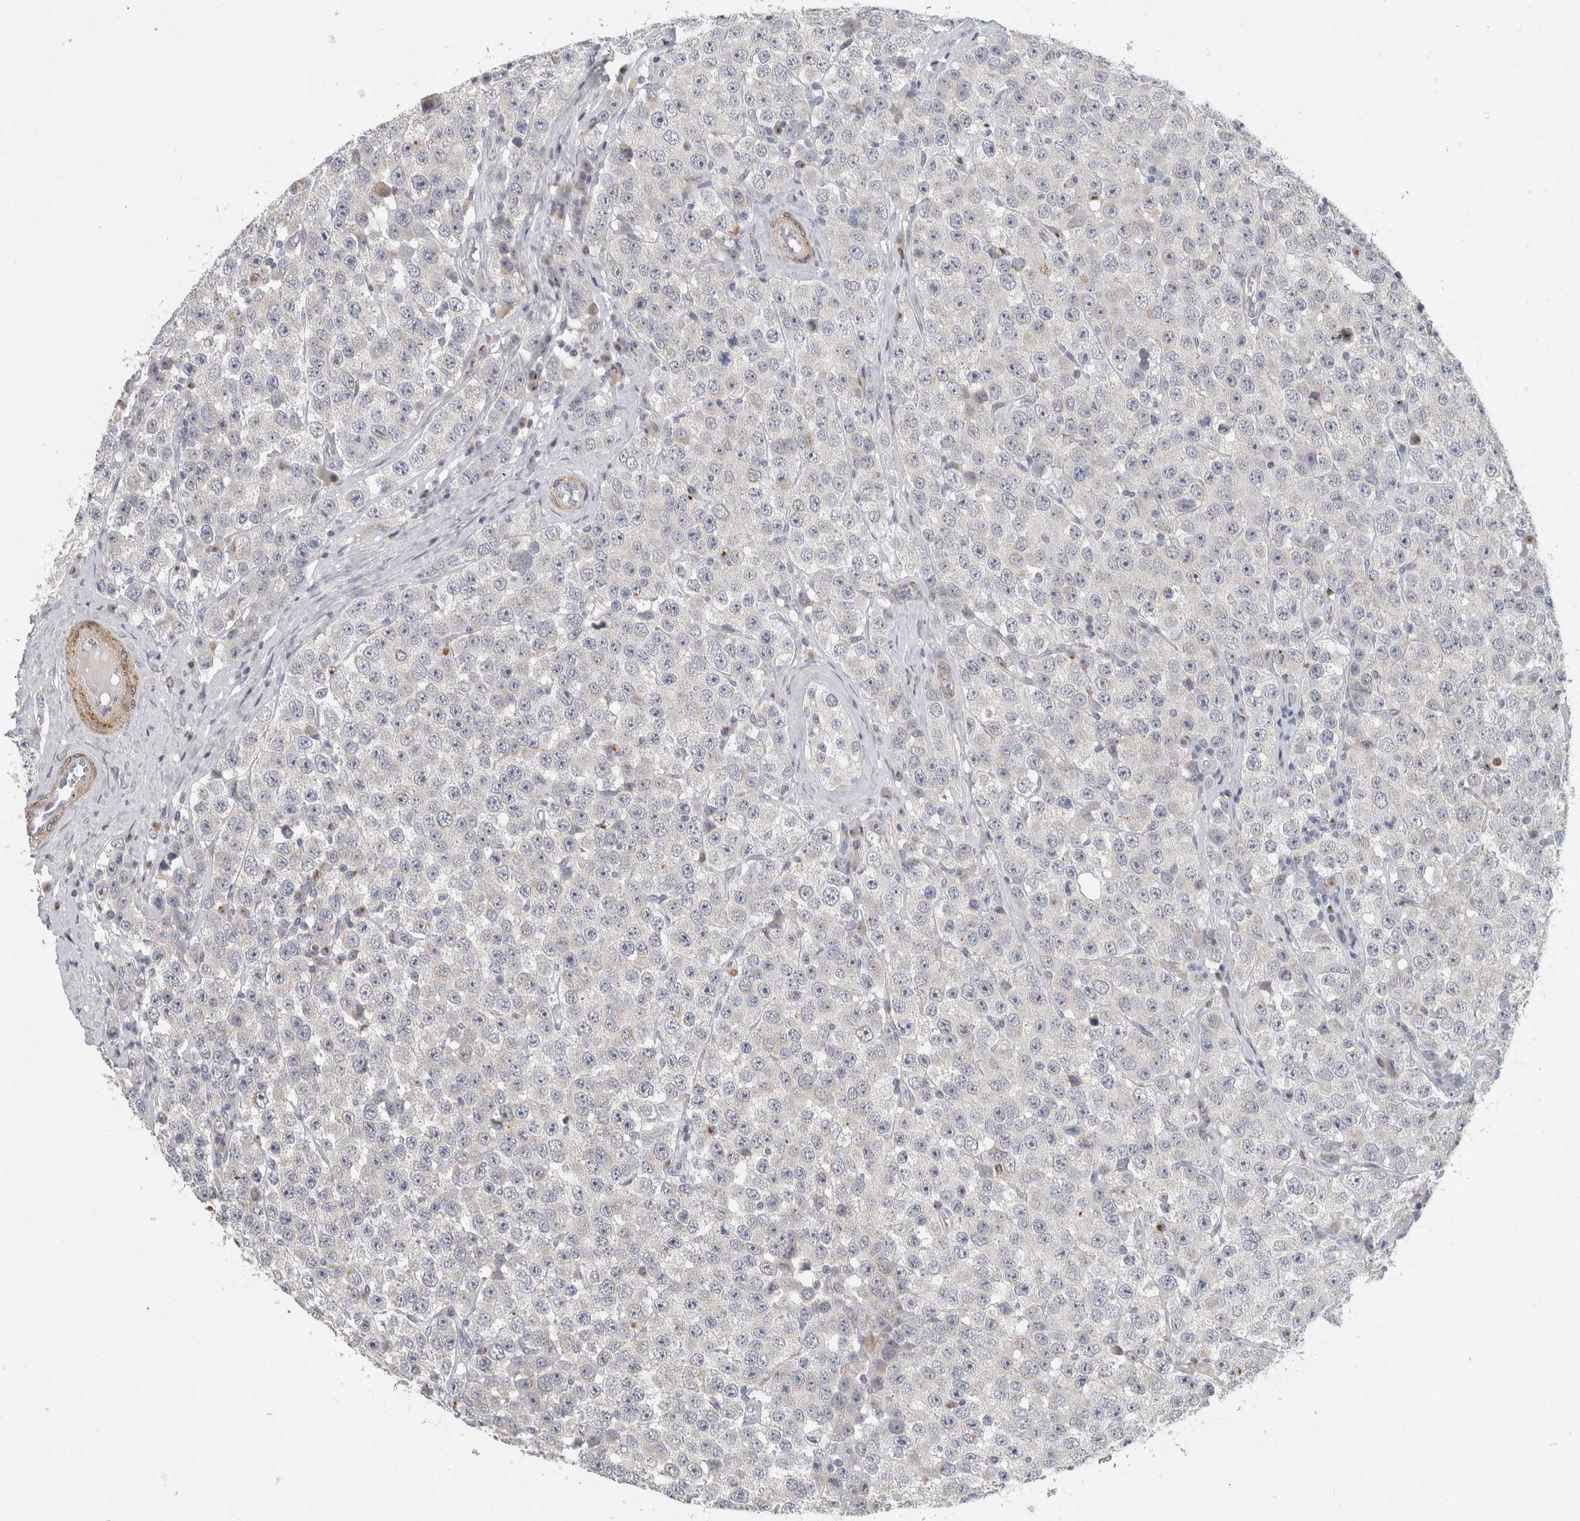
{"staining": {"intensity": "negative", "quantity": "none", "location": "none"}, "tissue": "testis cancer", "cell_type": "Tumor cells", "image_type": "cancer", "snomed": [{"axis": "morphology", "description": "Seminoma, NOS"}, {"axis": "morphology", "description": "Carcinoma, Embryonal, NOS"}, {"axis": "topography", "description": "Testis"}], "caption": "High power microscopy photomicrograph of an IHC micrograph of testis cancer (embryonal carcinoma), revealing no significant positivity in tumor cells. Brightfield microscopy of immunohistochemistry stained with DAB (3,3'-diaminobenzidine) (brown) and hematoxylin (blue), captured at high magnification.", "gene": "MGAT1", "patient": {"sex": "male", "age": 28}}